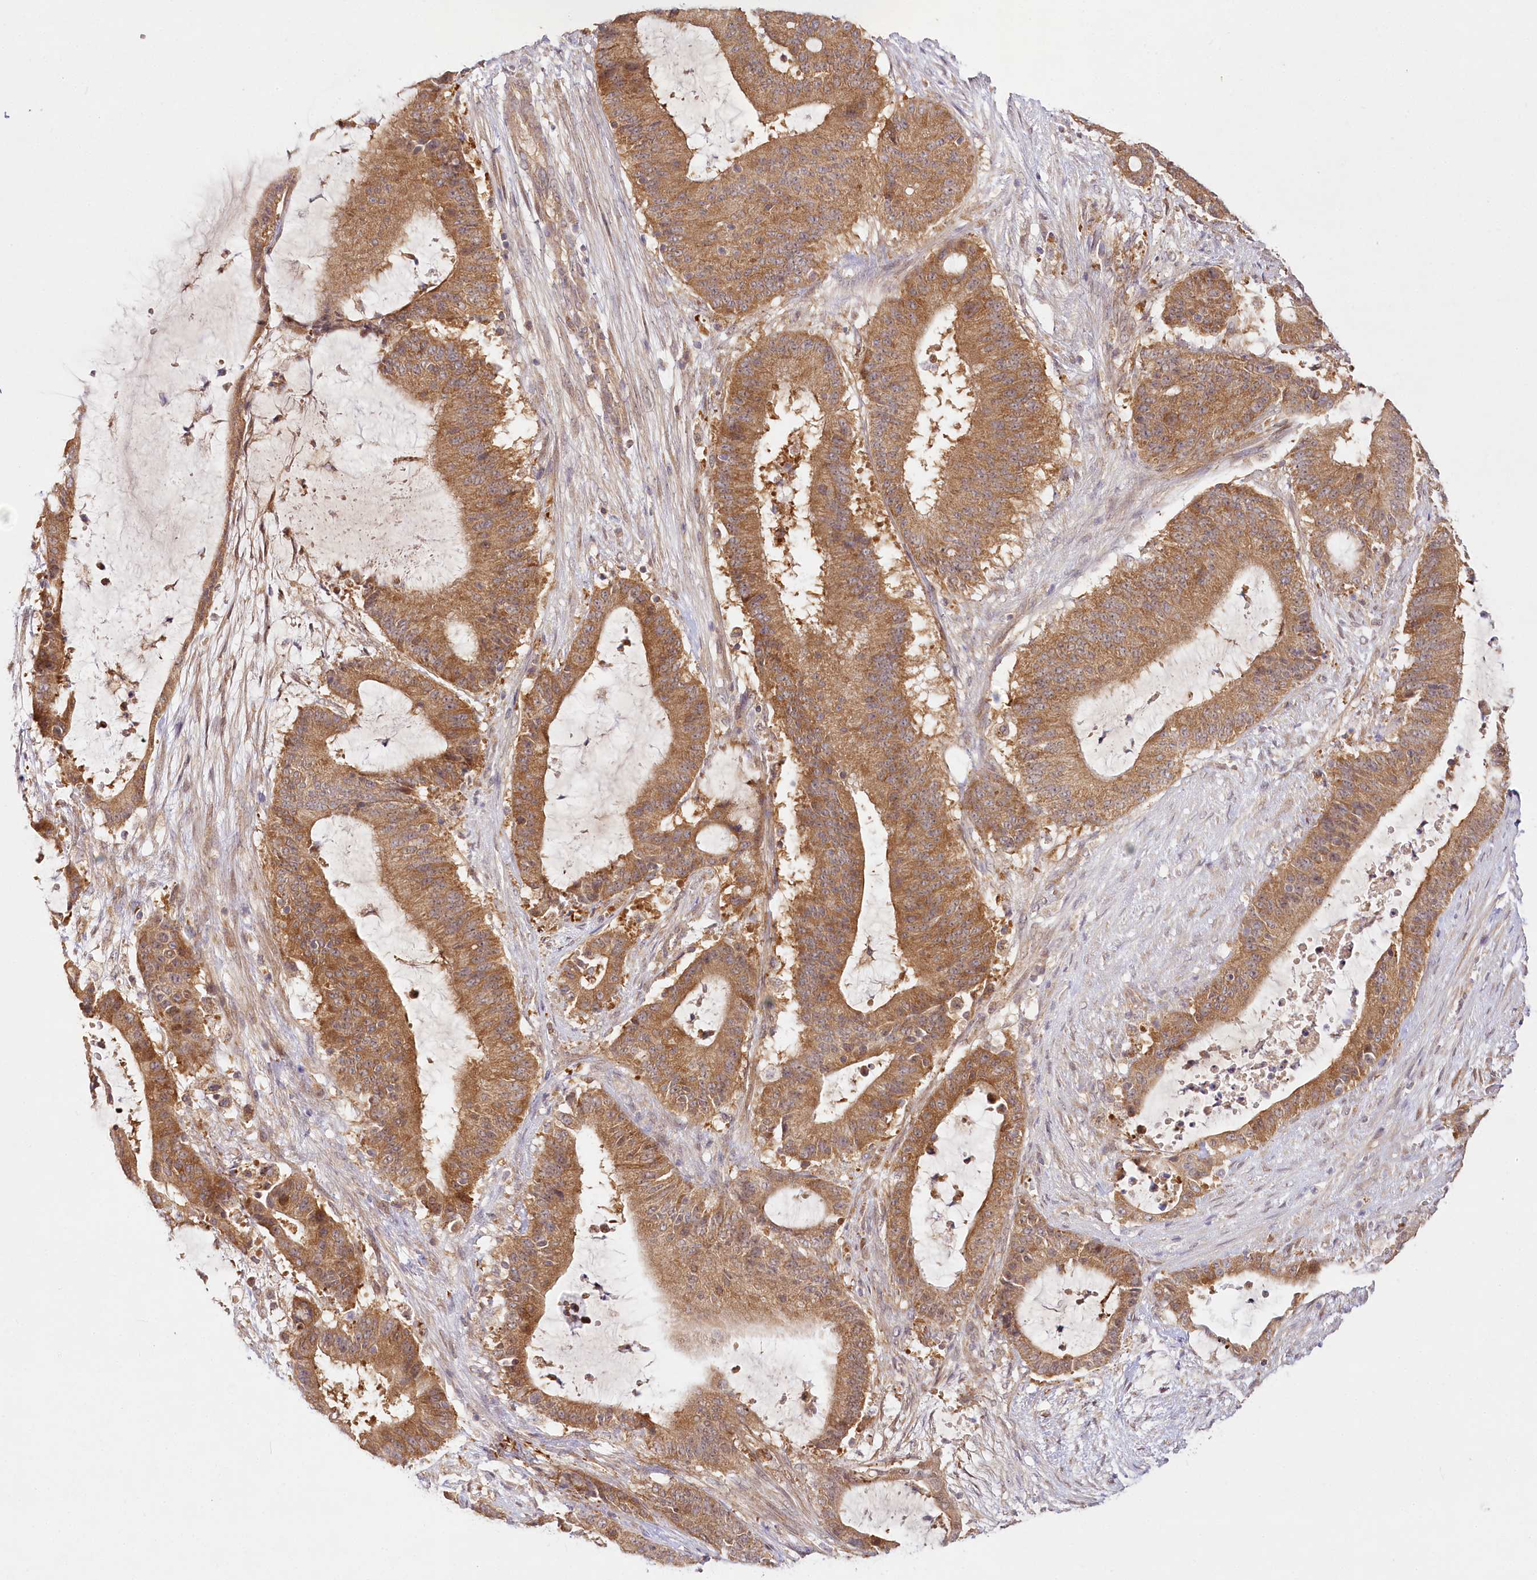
{"staining": {"intensity": "moderate", "quantity": ">75%", "location": "cytoplasmic/membranous"}, "tissue": "liver cancer", "cell_type": "Tumor cells", "image_type": "cancer", "snomed": [{"axis": "morphology", "description": "Normal tissue, NOS"}, {"axis": "morphology", "description": "Cholangiocarcinoma"}, {"axis": "topography", "description": "Liver"}, {"axis": "topography", "description": "Peripheral nerve tissue"}], "caption": "Liver cancer (cholangiocarcinoma) stained for a protein displays moderate cytoplasmic/membranous positivity in tumor cells.", "gene": "INPP4B", "patient": {"sex": "female", "age": 73}}